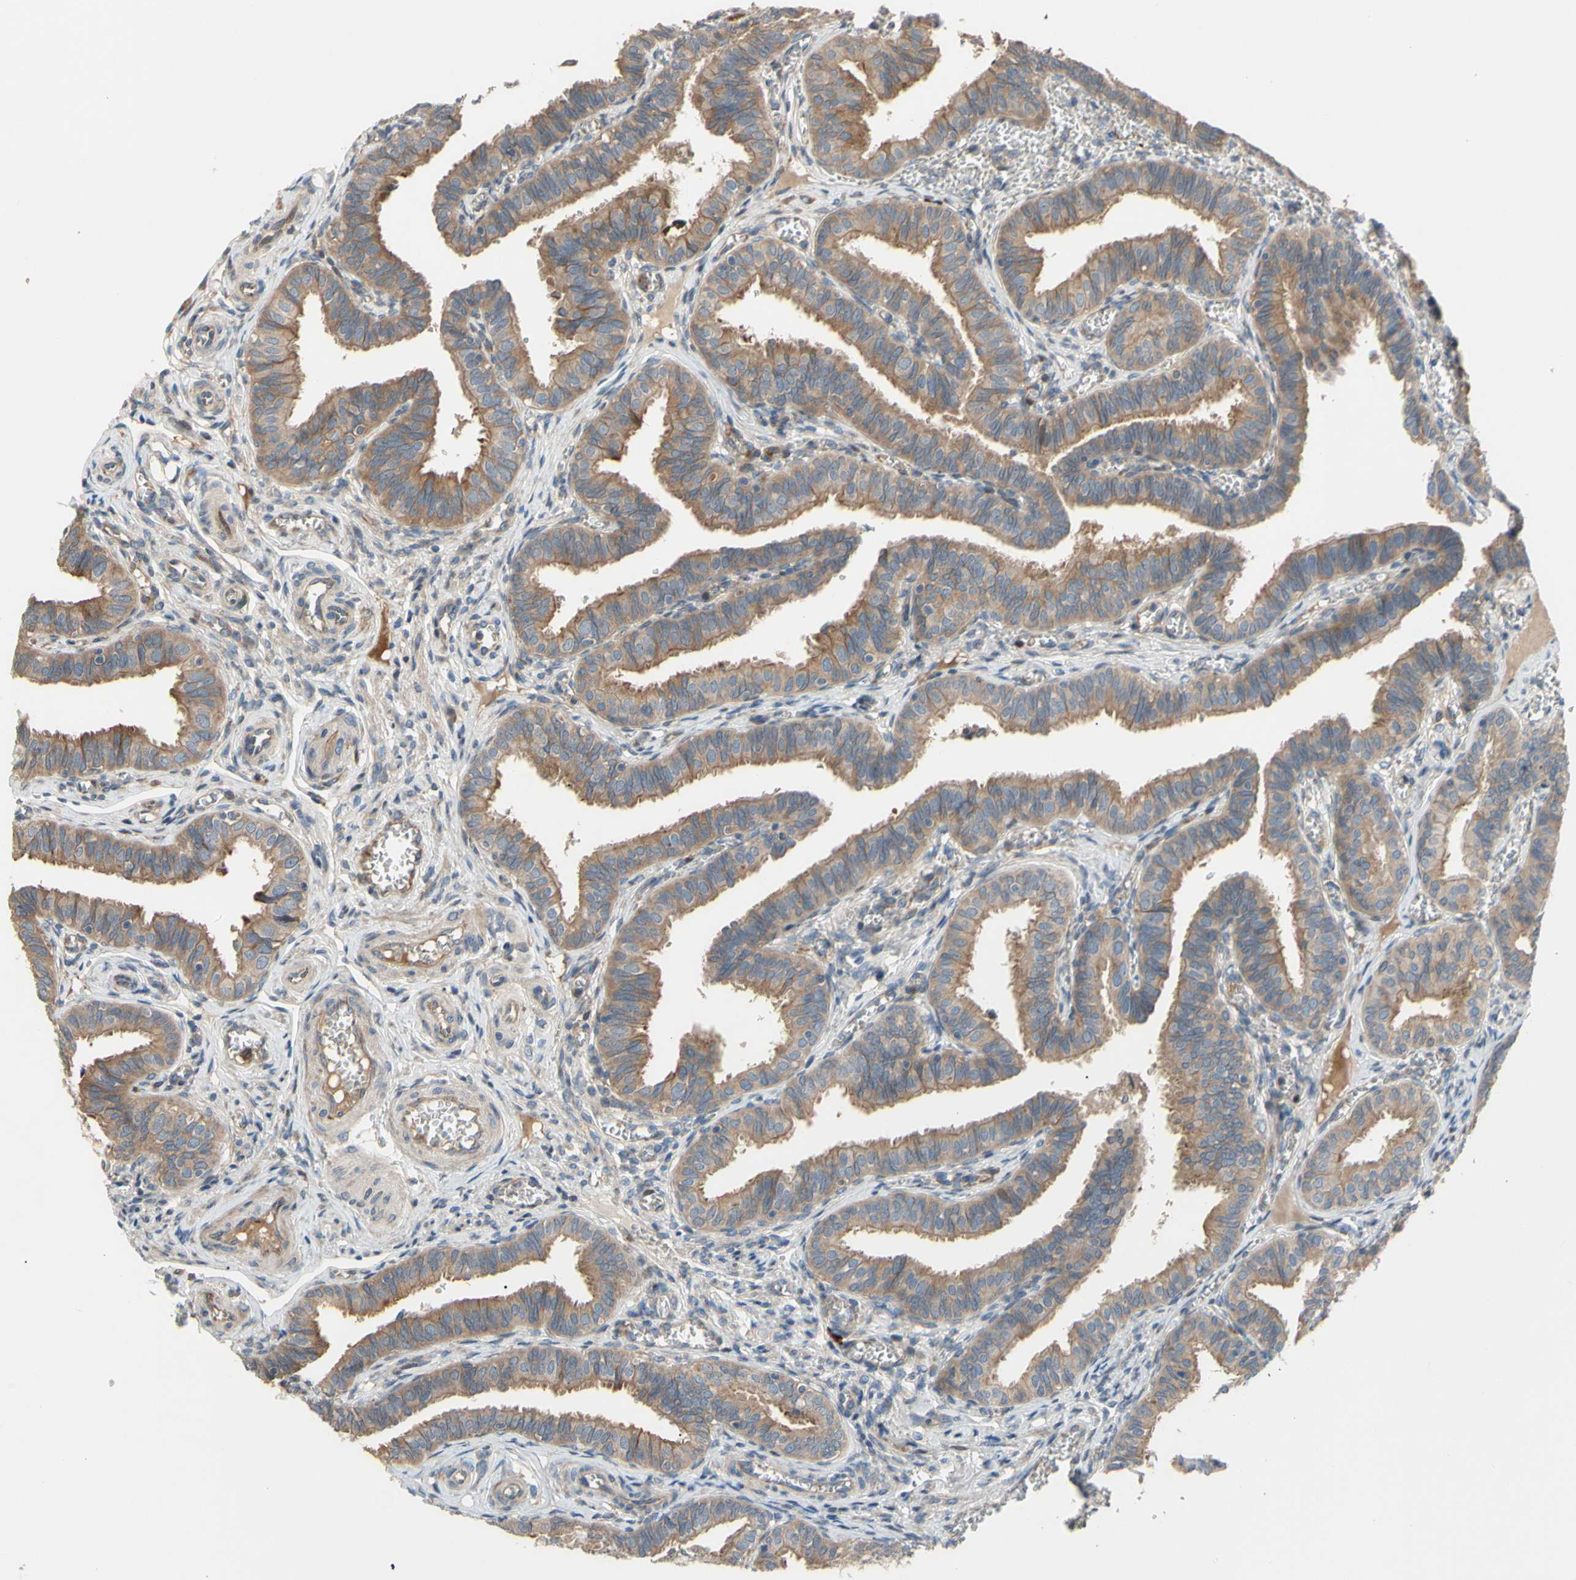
{"staining": {"intensity": "moderate", "quantity": ">75%", "location": "cytoplasmic/membranous"}, "tissue": "fallopian tube", "cell_type": "Glandular cells", "image_type": "normal", "snomed": [{"axis": "morphology", "description": "Normal tissue, NOS"}, {"axis": "topography", "description": "Fallopian tube"}], "caption": "Immunohistochemical staining of normal fallopian tube demonstrates medium levels of moderate cytoplasmic/membranous staining in about >75% of glandular cells. The staining is performed using DAB brown chromogen to label protein expression. The nuclei are counter-stained blue using hematoxylin.", "gene": "SPTLC1", "patient": {"sex": "female", "age": 46}}